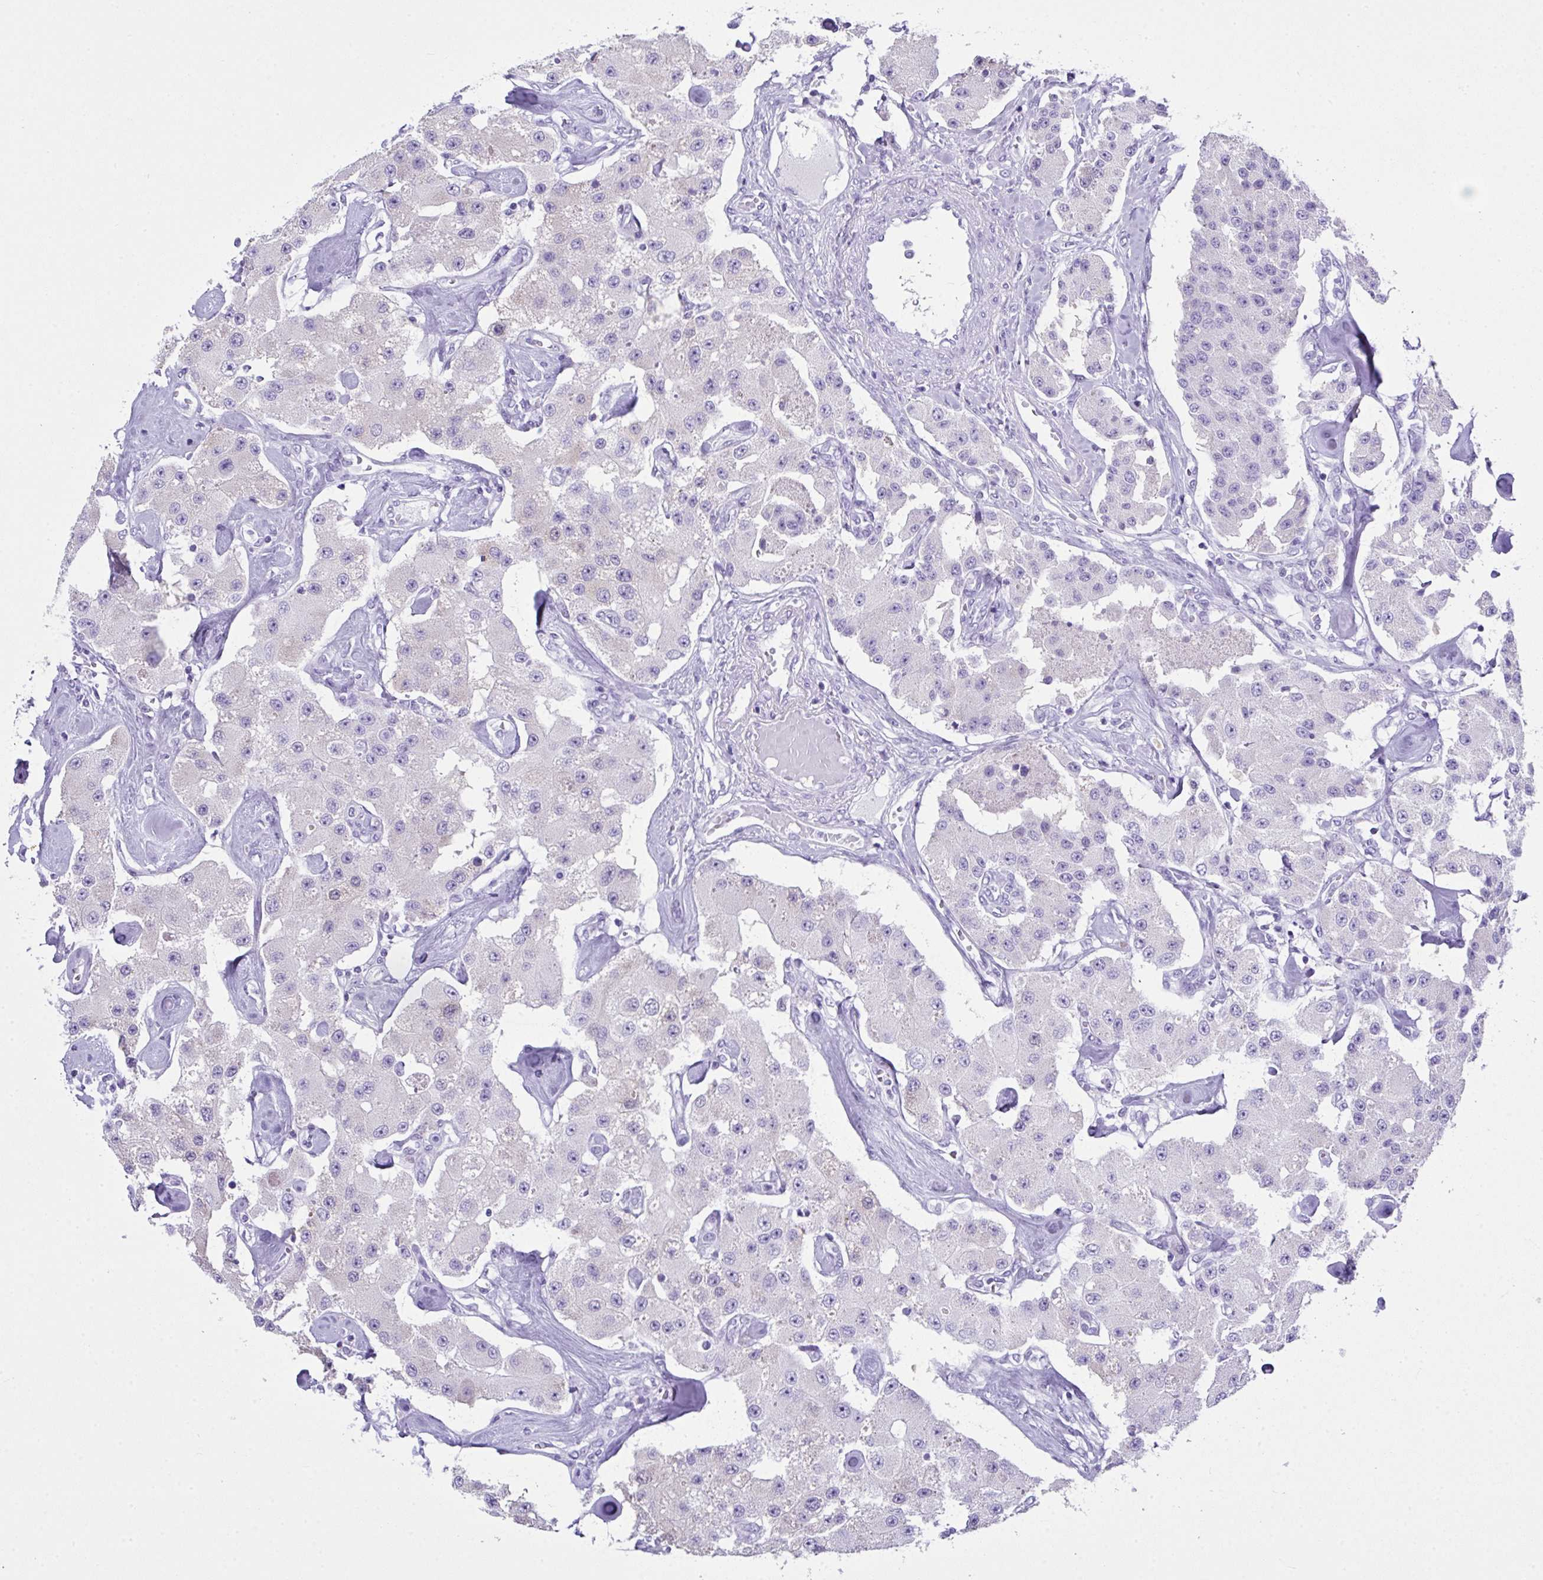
{"staining": {"intensity": "negative", "quantity": "none", "location": "none"}, "tissue": "carcinoid", "cell_type": "Tumor cells", "image_type": "cancer", "snomed": [{"axis": "morphology", "description": "Carcinoid, malignant, NOS"}, {"axis": "topography", "description": "Pancreas"}], "caption": "High power microscopy histopathology image of an immunohistochemistry photomicrograph of carcinoid, revealing no significant staining in tumor cells. The staining is performed using DAB (3,3'-diaminobenzidine) brown chromogen with nuclei counter-stained in using hematoxylin.", "gene": "LGALS4", "patient": {"sex": "male", "age": 41}}